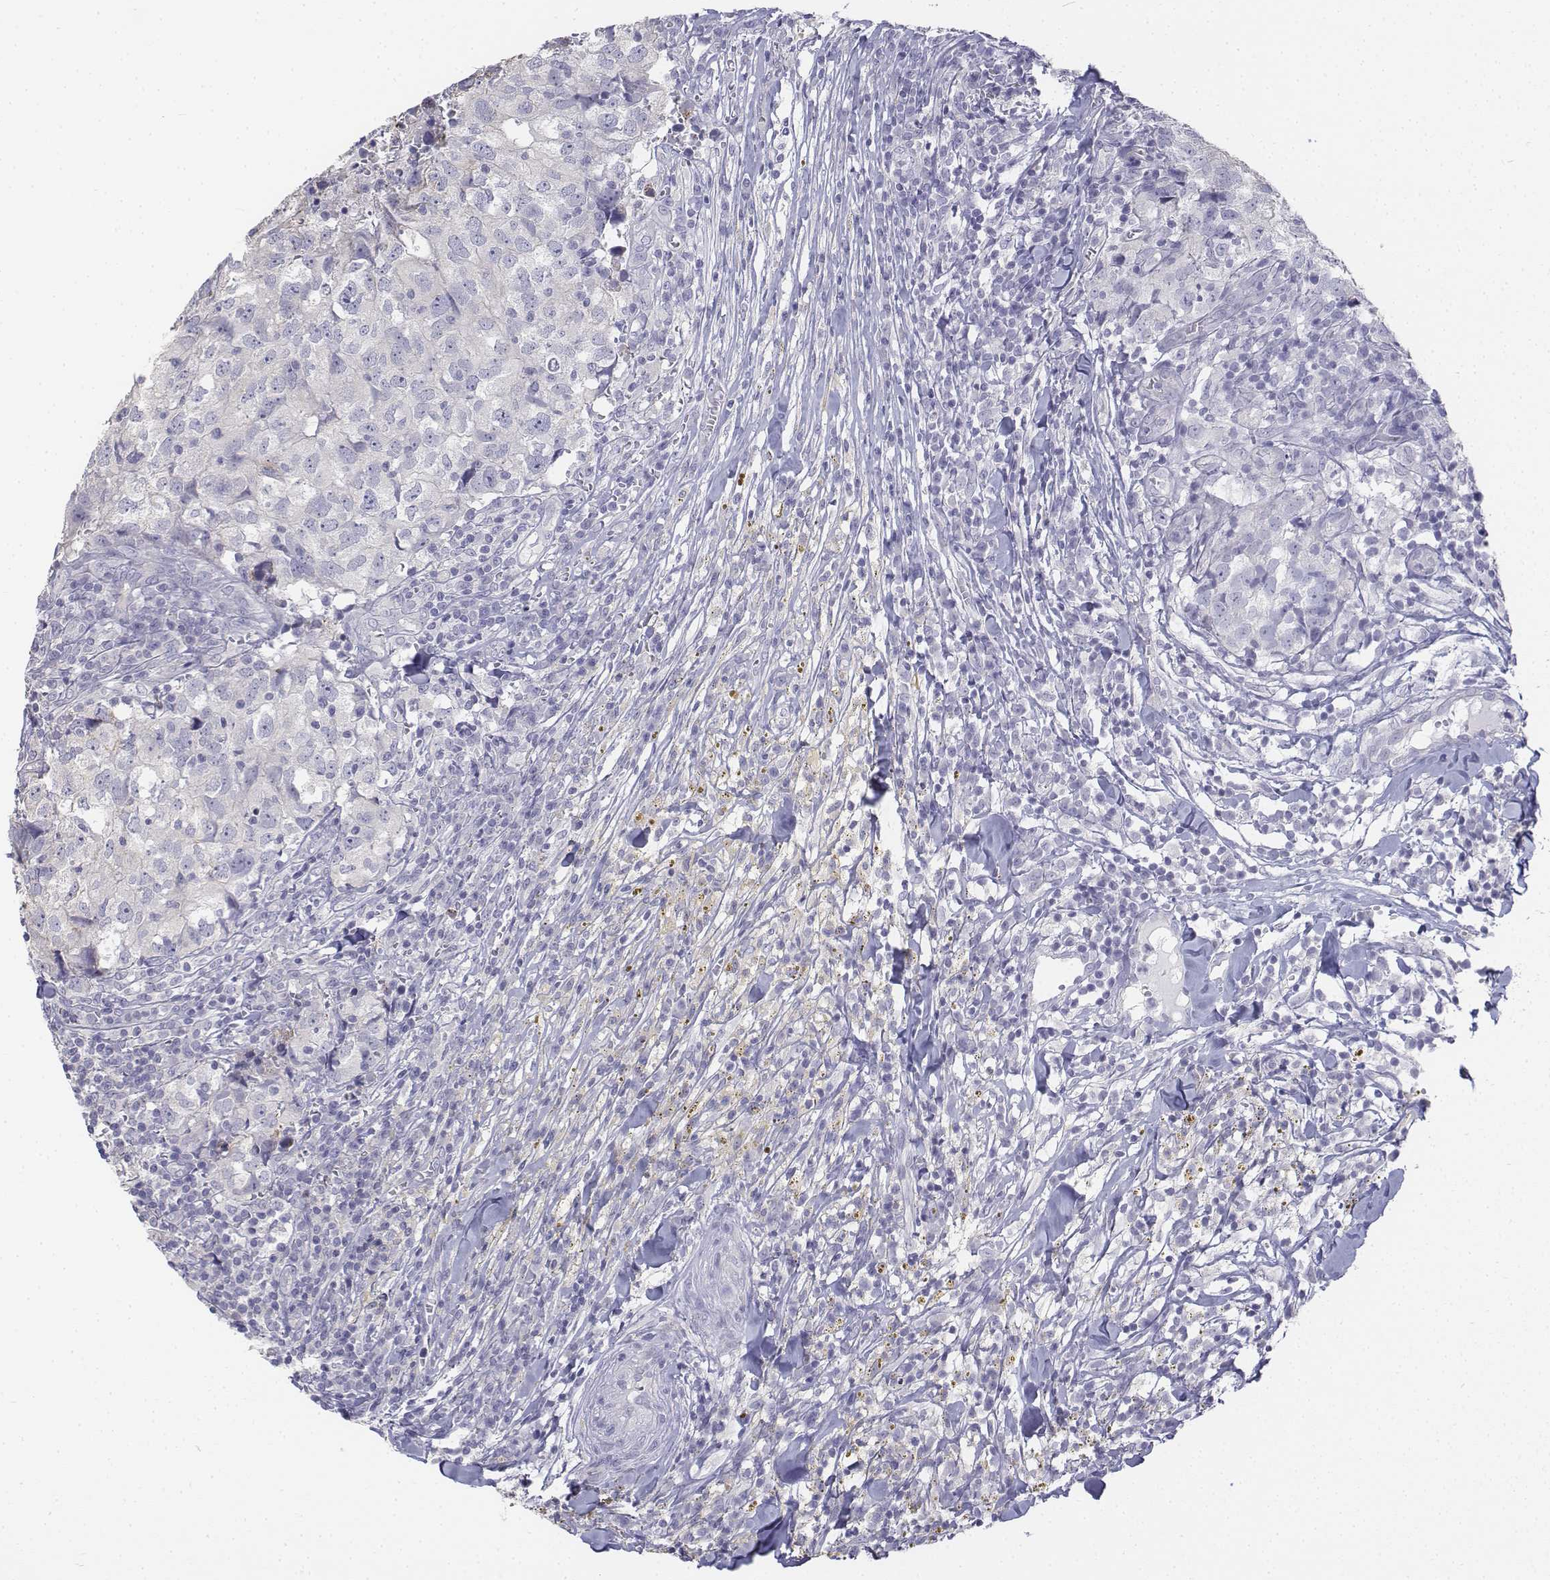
{"staining": {"intensity": "negative", "quantity": "none", "location": "none"}, "tissue": "breast cancer", "cell_type": "Tumor cells", "image_type": "cancer", "snomed": [{"axis": "morphology", "description": "Duct carcinoma"}, {"axis": "topography", "description": "Breast"}], "caption": "Breast cancer (intraductal carcinoma) stained for a protein using IHC reveals no staining tumor cells.", "gene": "LGSN", "patient": {"sex": "female", "age": 30}}